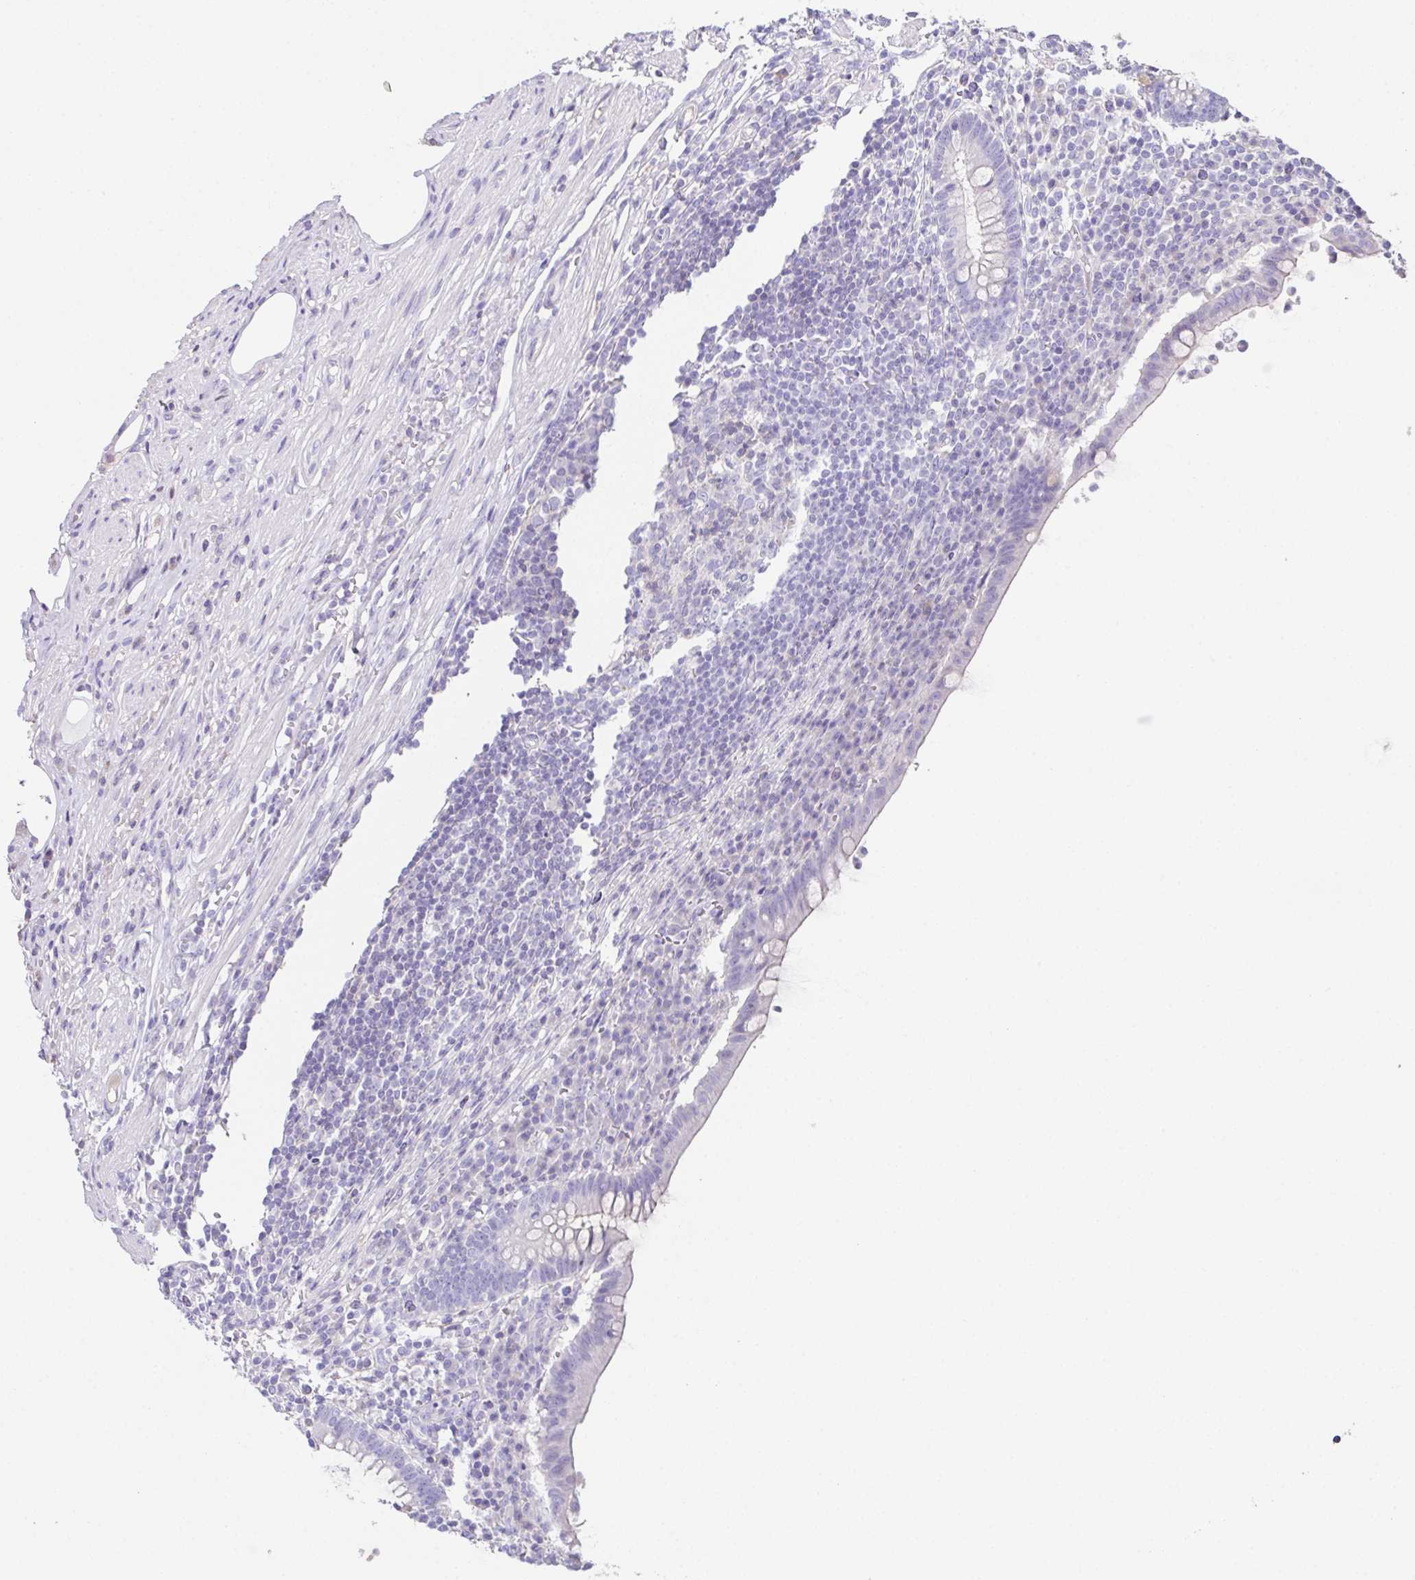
{"staining": {"intensity": "negative", "quantity": "none", "location": "none"}, "tissue": "appendix", "cell_type": "Glandular cells", "image_type": "normal", "snomed": [{"axis": "morphology", "description": "Normal tissue, NOS"}, {"axis": "topography", "description": "Appendix"}], "caption": "DAB immunohistochemical staining of benign human appendix shows no significant positivity in glandular cells.", "gene": "MARCO", "patient": {"sex": "female", "age": 56}}